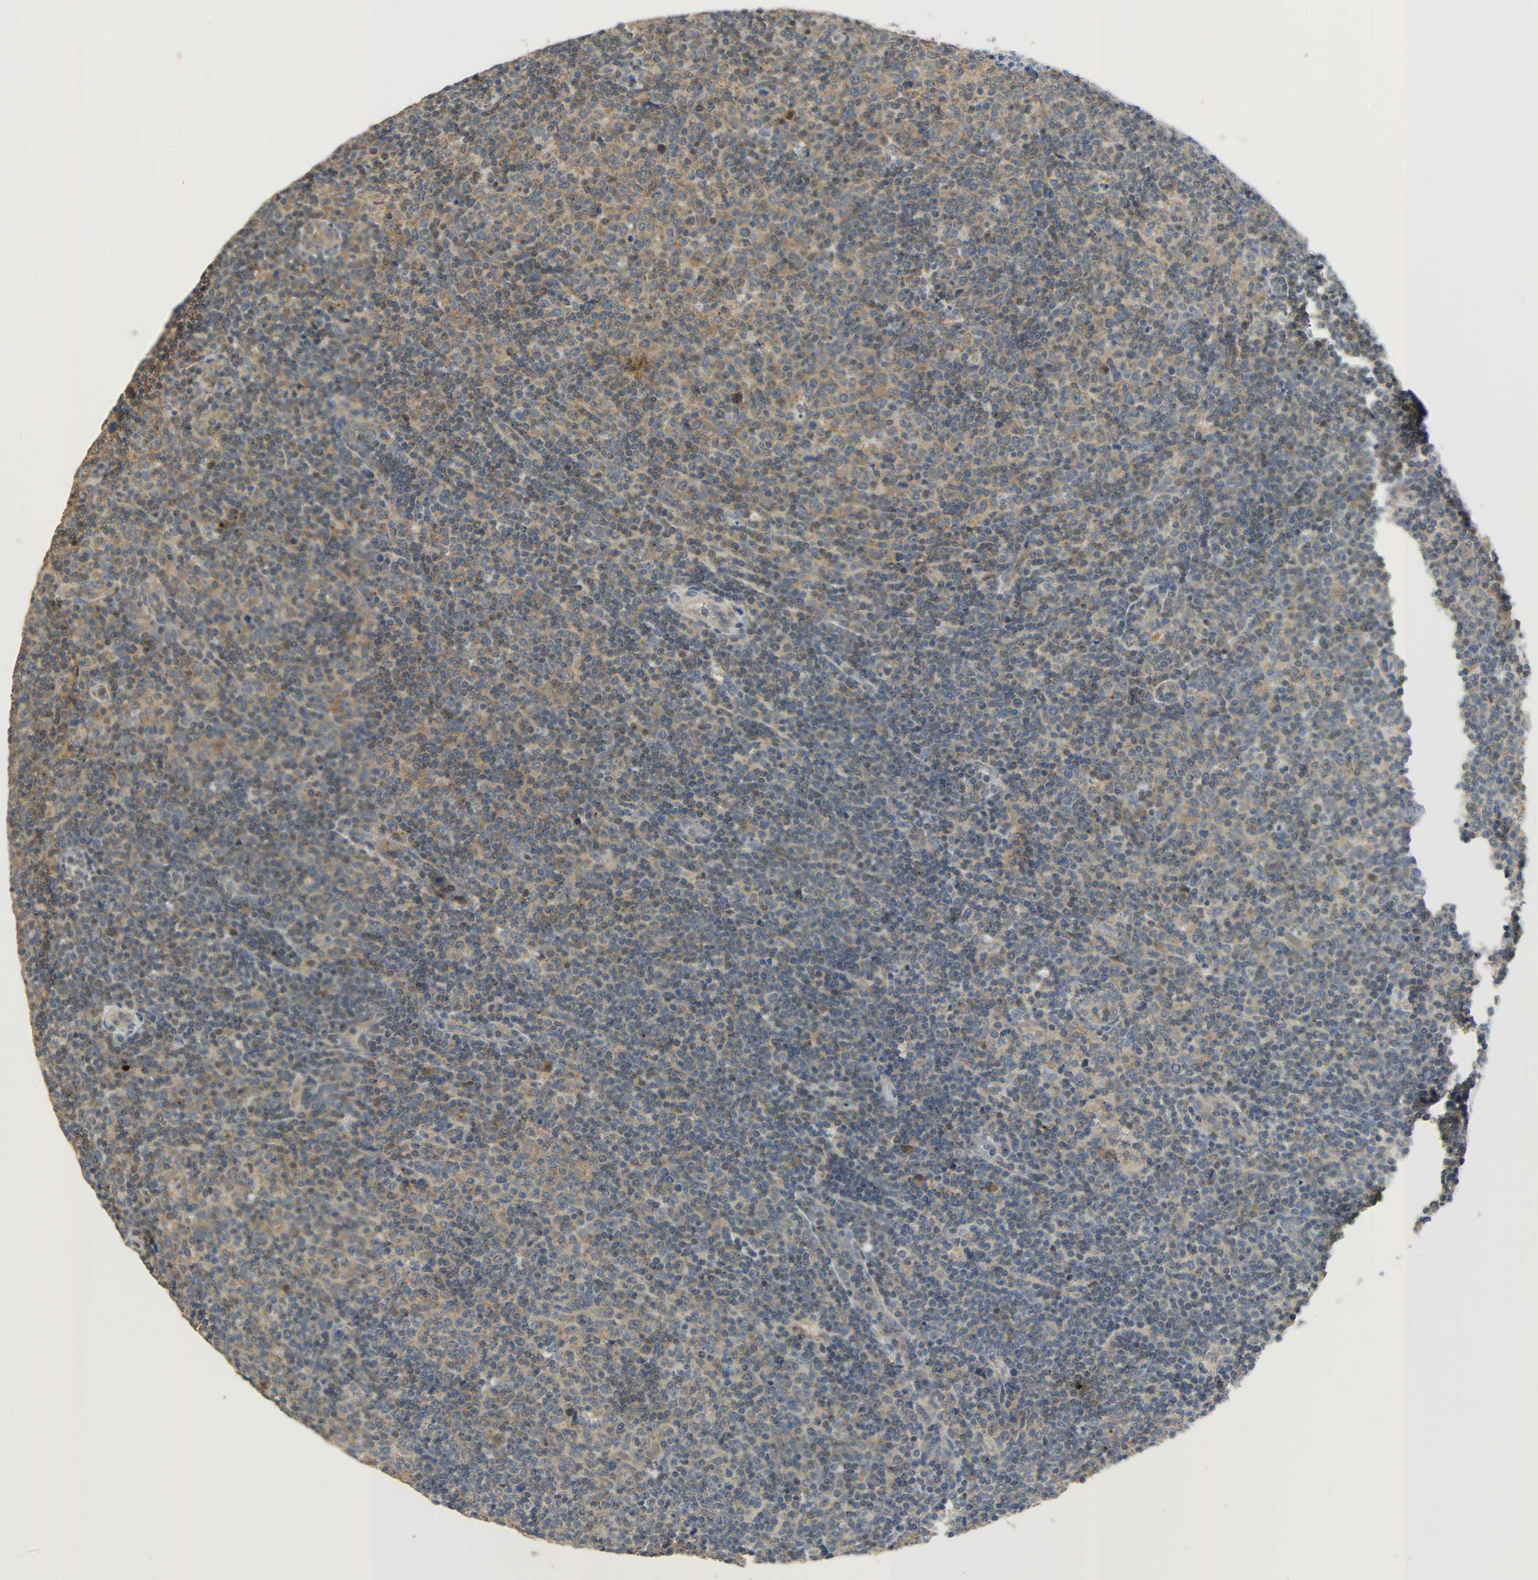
{"staining": {"intensity": "strong", "quantity": ">75%", "location": "cytoplasmic/membranous"}, "tissue": "lymphoma", "cell_type": "Tumor cells", "image_type": "cancer", "snomed": [{"axis": "morphology", "description": "Malignant lymphoma, non-Hodgkin's type, Low grade"}, {"axis": "topography", "description": "Lymph node"}], "caption": "Immunohistochemical staining of human lymphoma demonstrates strong cytoplasmic/membranous protein expression in about >75% of tumor cells.", "gene": "GIT2", "patient": {"sex": "male", "age": 70}}